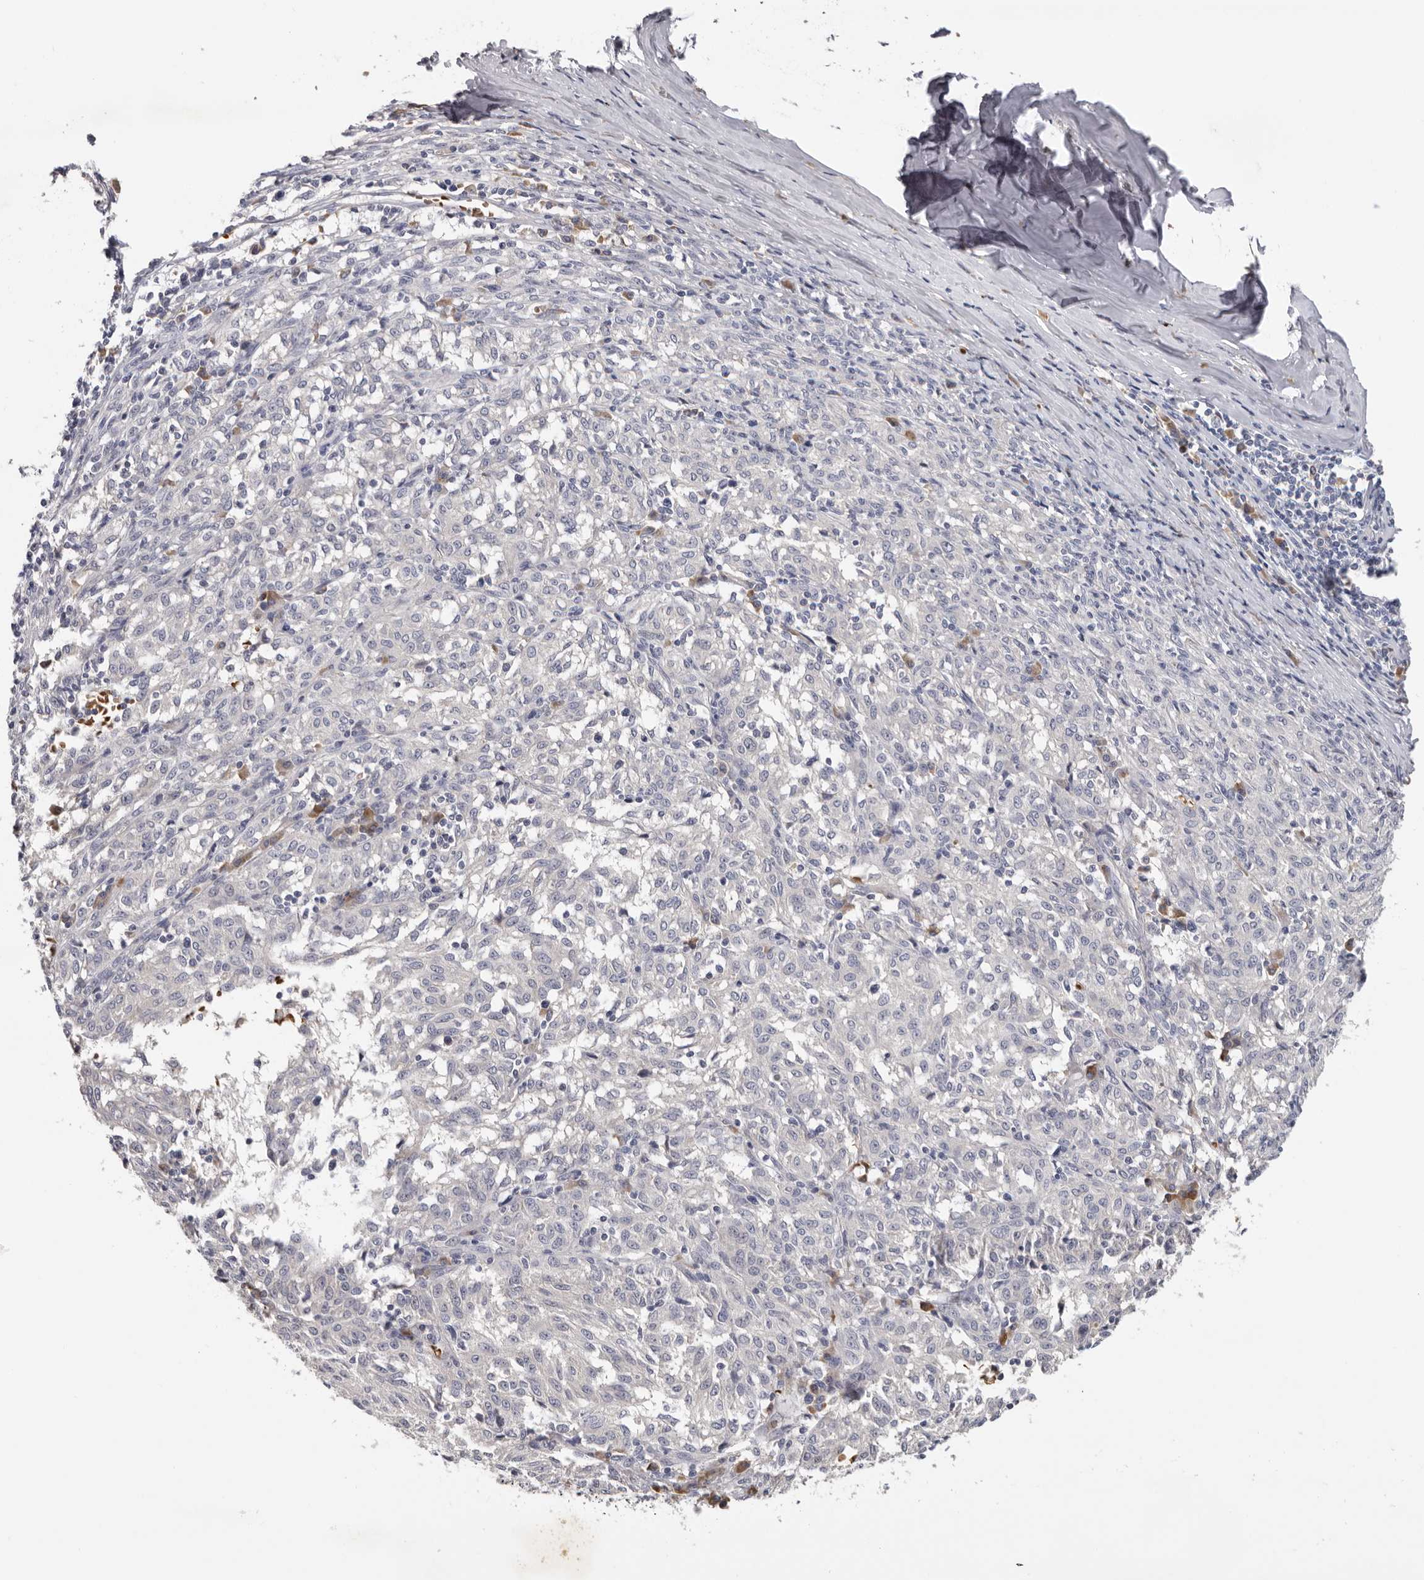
{"staining": {"intensity": "negative", "quantity": "none", "location": "none"}, "tissue": "melanoma", "cell_type": "Tumor cells", "image_type": "cancer", "snomed": [{"axis": "morphology", "description": "Malignant melanoma, NOS"}, {"axis": "topography", "description": "Skin"}], "caption": "An image of melanoma stained for a protein exhibits no brown staining in tumor cells. (Immunohistochemistry, brightfield microscopy, high magnification).", "gene": "KIF2B", "patient": {"sex": "female", "age": 72}}